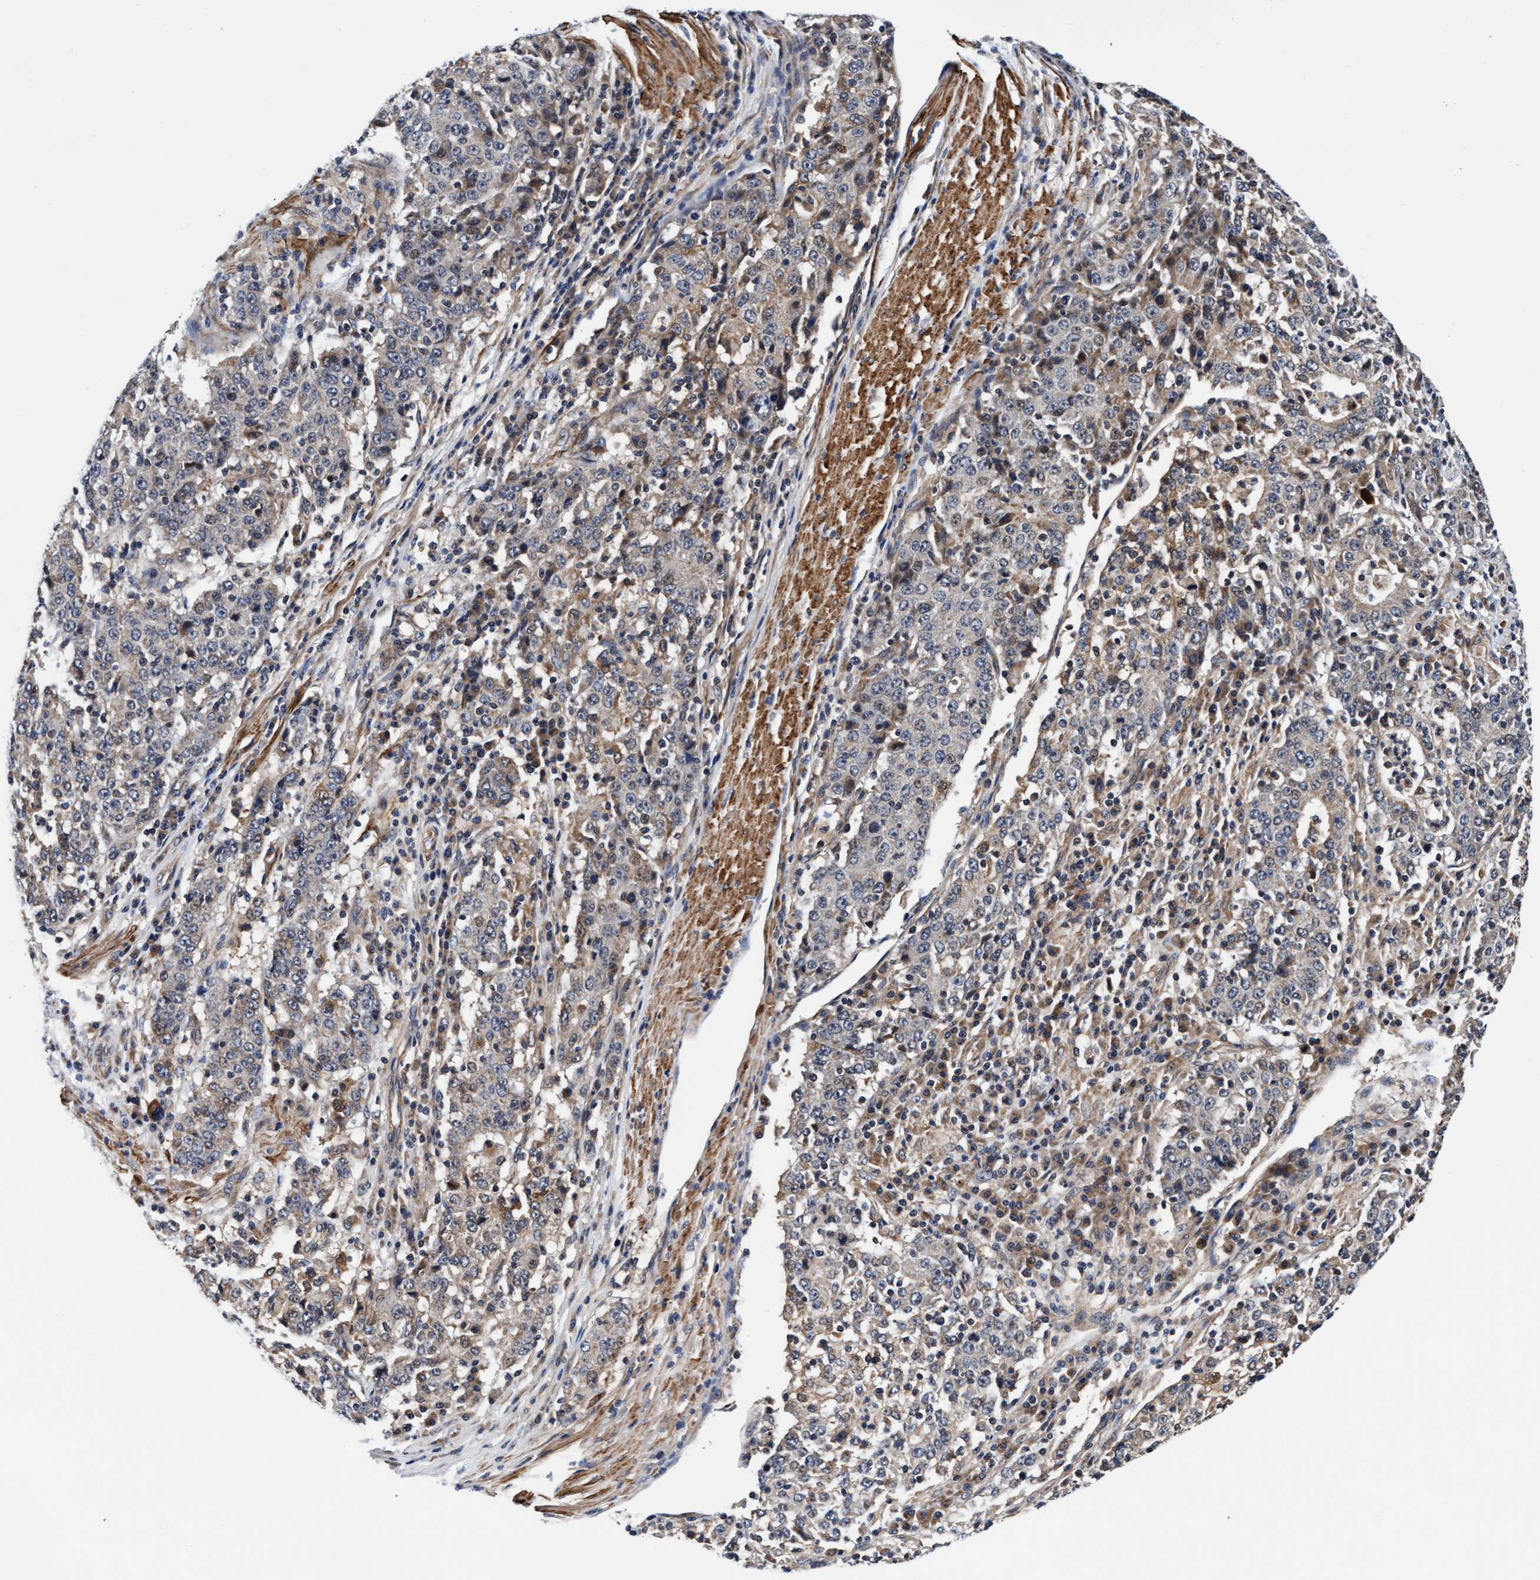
{"staining": {"intensity": "weak", "quantity": "25%-75%", "location": "cytoplasmic/membranous"}, "tissue": "stomach cancer", "cell_type": "Tumor cells", "image_type": "cancer", "snomed": [{"axis": "morphology", "description": "Adenocarcinoma, NOS"}, {"axis": "topography", "description": "Stomach"}], "caption": "Weak cytoplasmic/membranous staining is present in approximately 25%-75% of tumor cells in stomach adenocarcinoma.", "gene": "EFCAB13", "patient": {"sex": "male", "age": 59}}